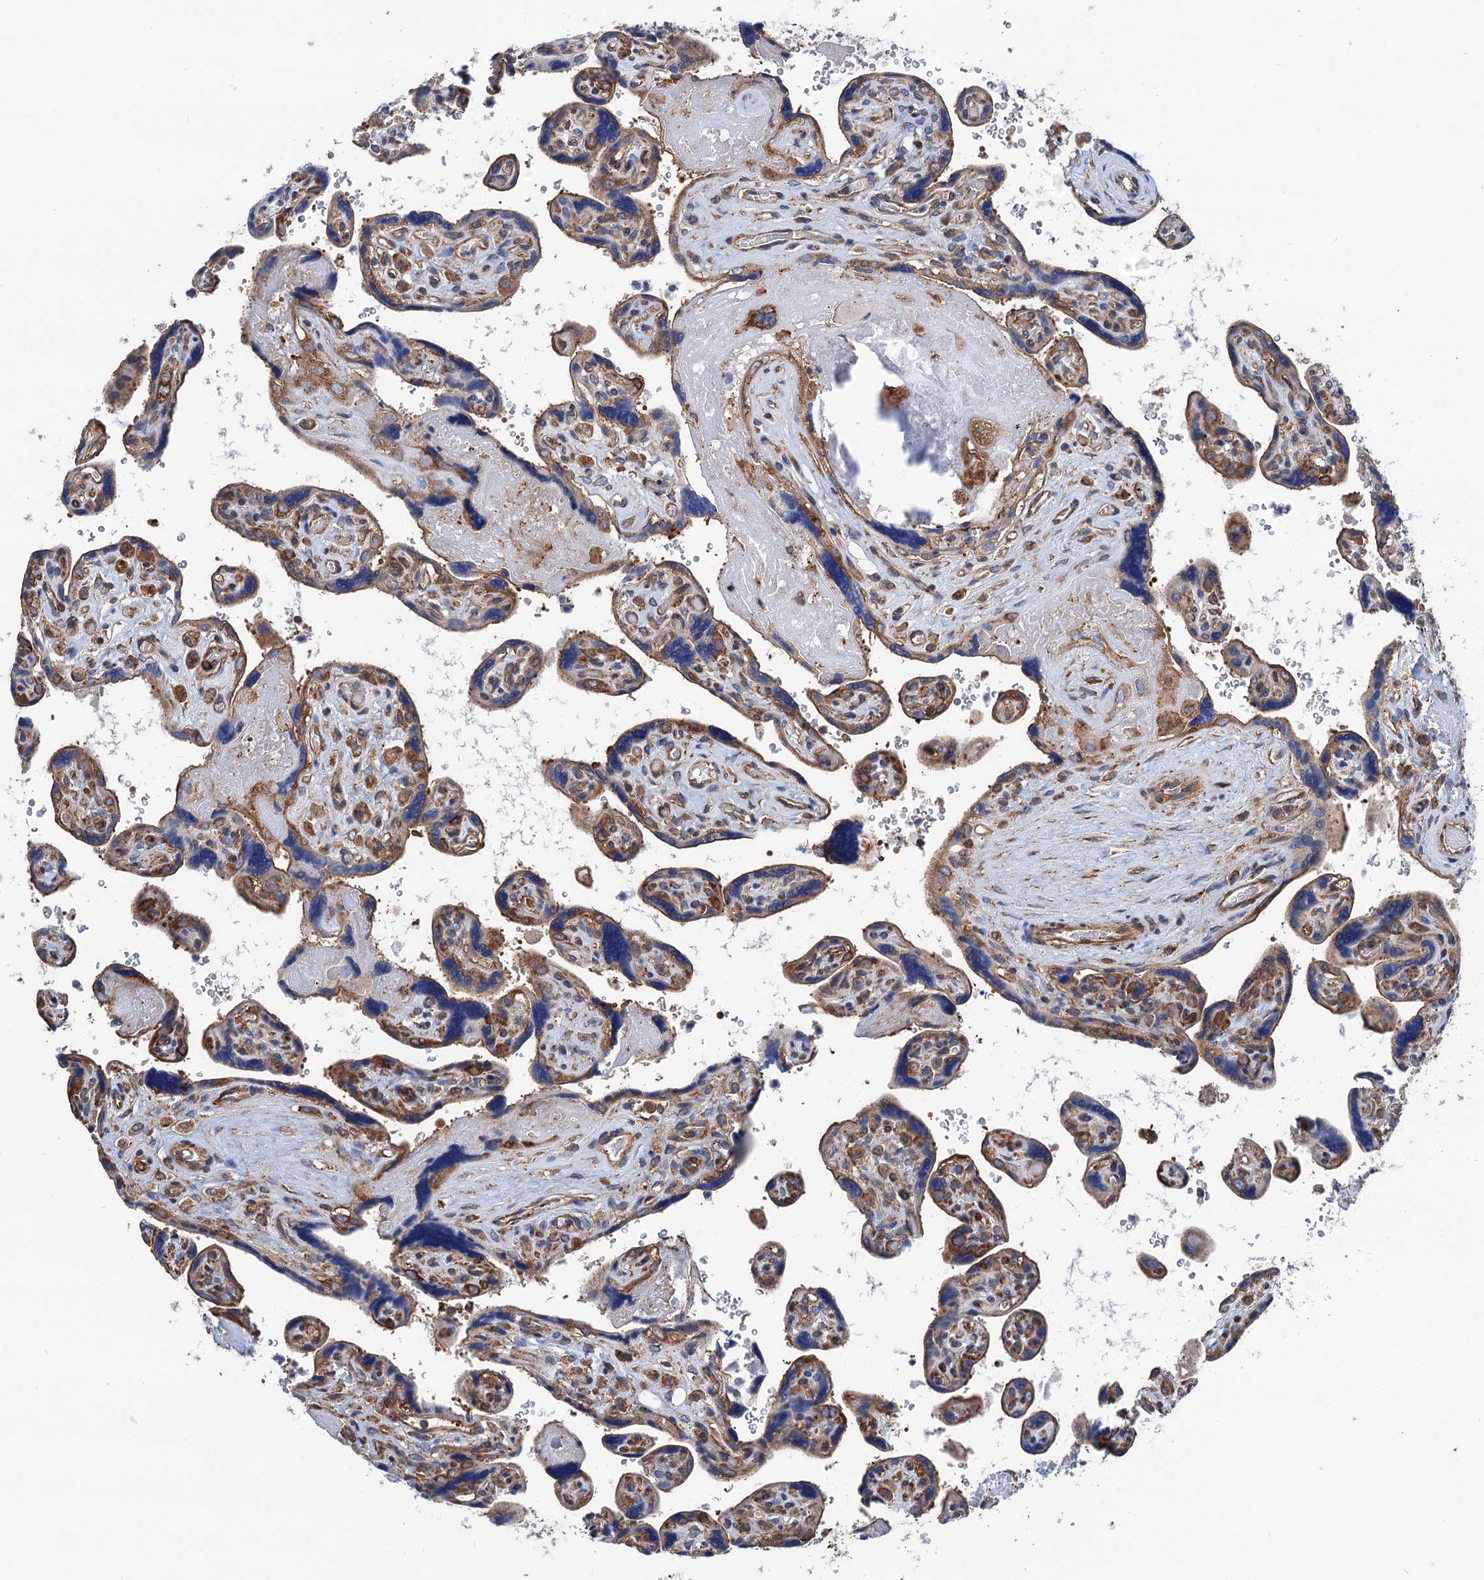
{"staining": {"intensity": "strong", "quantity": "25%-75%", "location": "cytoplasmic/membranous"}, "tissue": "placenta", "cell_type": "Trophoblastic cells", "image_type": "normal", "snomed": [{"axis": "morphology", "description": "Normal tissue, NOS"}, {"axis": "topography", "description": "Placenta"}], "caption": "Immunohistochemical staining of normal human placenta reveals strong cytoplasmic/membranous protein staining in about 25%-75% of trophoblastic cells. (DAB = brown stain, brightfield microscopy at high magnification).", "gene": "SLC12A7", "patient": {"sex": "female", "age": 39}}